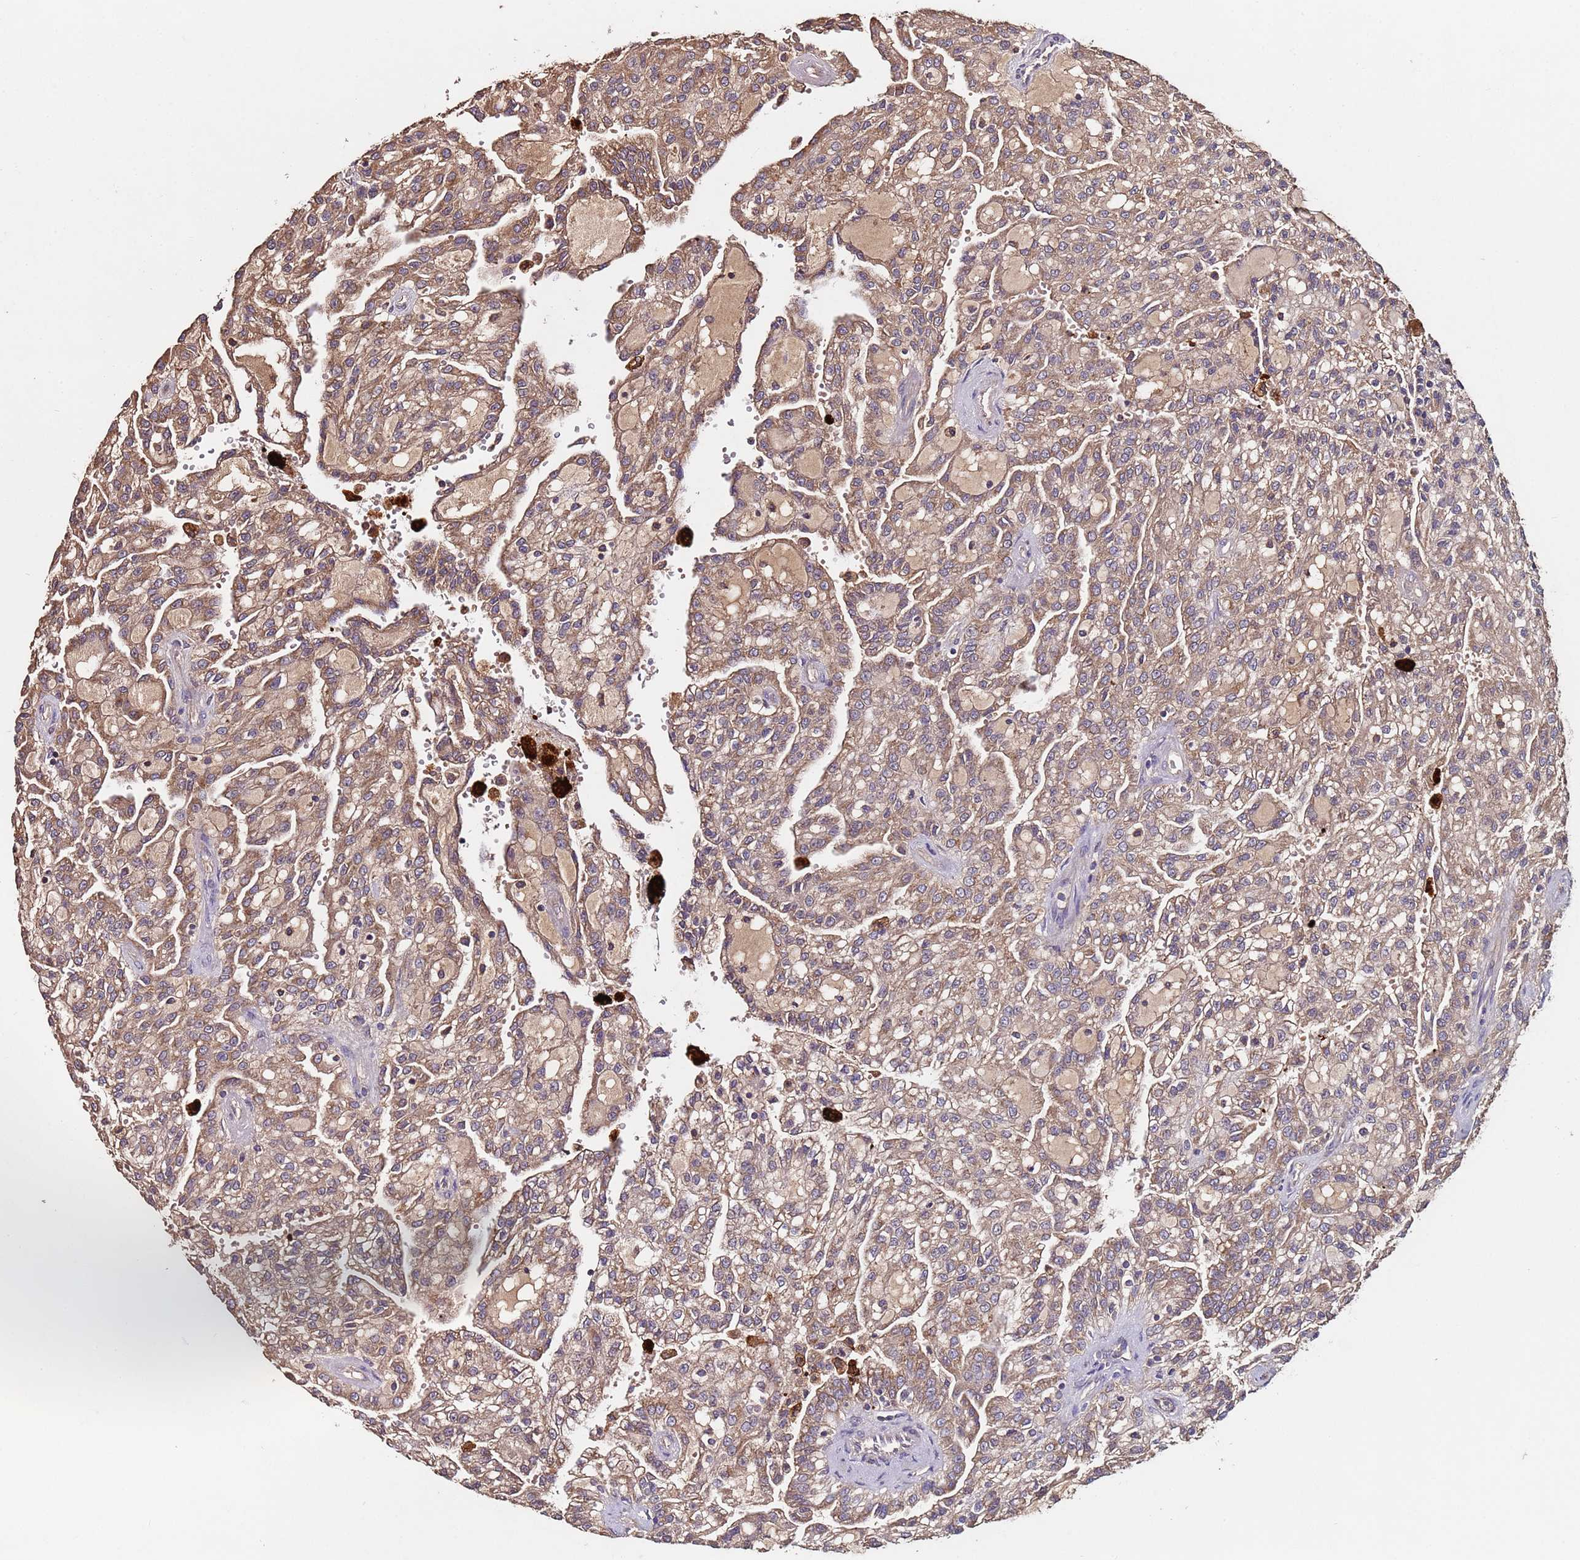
{"staining": {"intensity": "moderate", "quantity": ">75%", "location": "cytoplasmic/membranous"}, "tissue": "renal cancer", "cell_type": "Tumor cells", "image_type": "cancer", "snomed": [{"axis": "morphology", "description": "Adenocarcinoma, NOS"}, {"axis": "topography", "description": "Kidney"}], "caption": "Renal cancer stained with immunohistochemistry demonstrates moderate cytoplasmic/membranous staining in about >75% of tumor cells.", "gene": "RPS15A", "patient": {"sex": "male", "age": 63}}